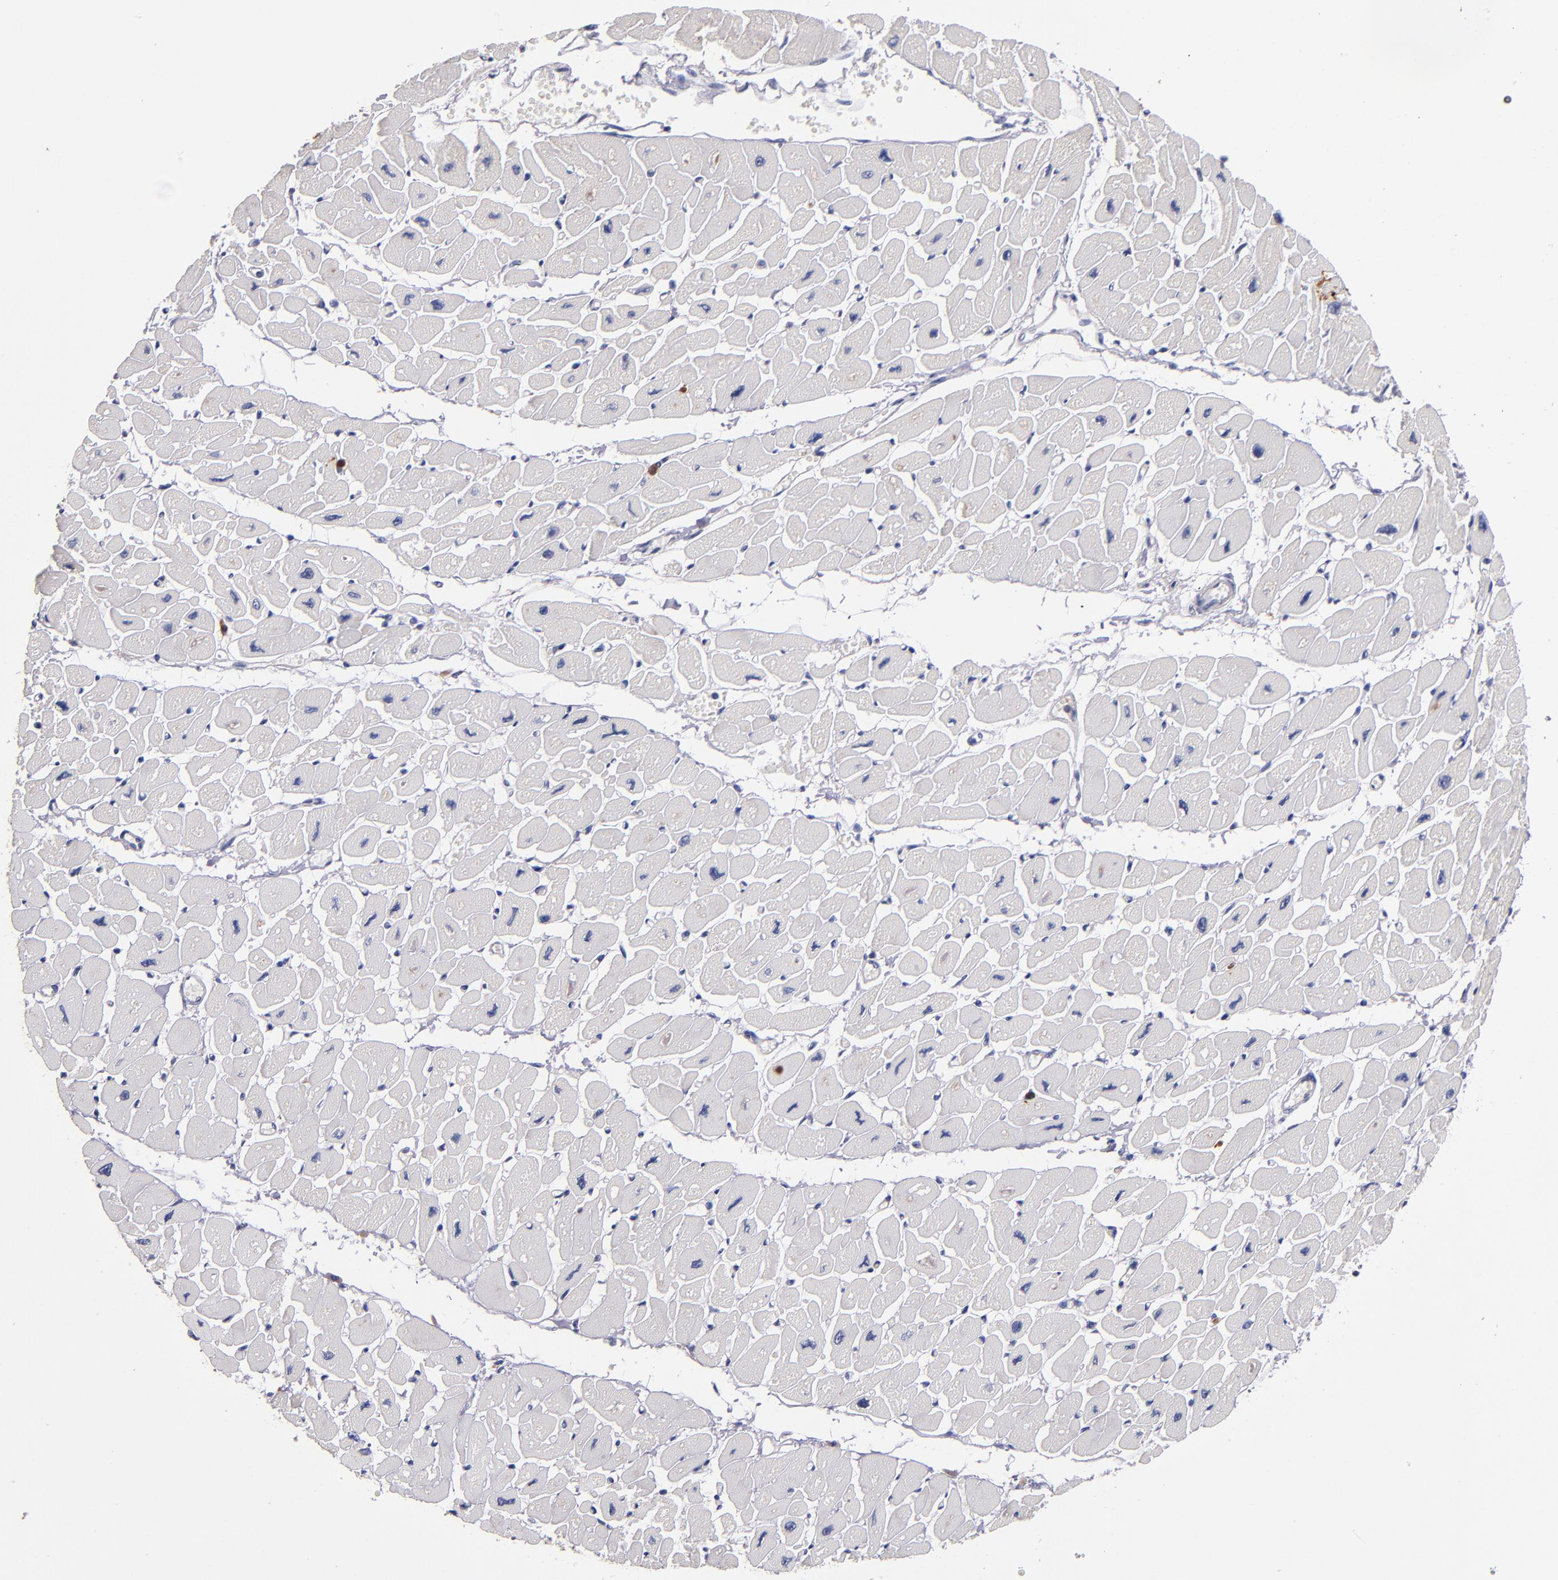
{"staining": {"intensity": "negative", "quantity": "none", "location": "none"}, "tissue": "heart muscle", "cell_type": "Cardiomyocytes", "image_type": "normal", "snomed": [{"axis": "morphology", "description": "Normal tissue, NOS"}, {"axis": "topography", "description": "Heart"}], "caption": "An IHC image of unremarkable heart muscle is shown. There is no staining in cardiomyocytes of heart muscle.", "gene": "TTLL12", "patient": {"sex": "female", "age": 54}}